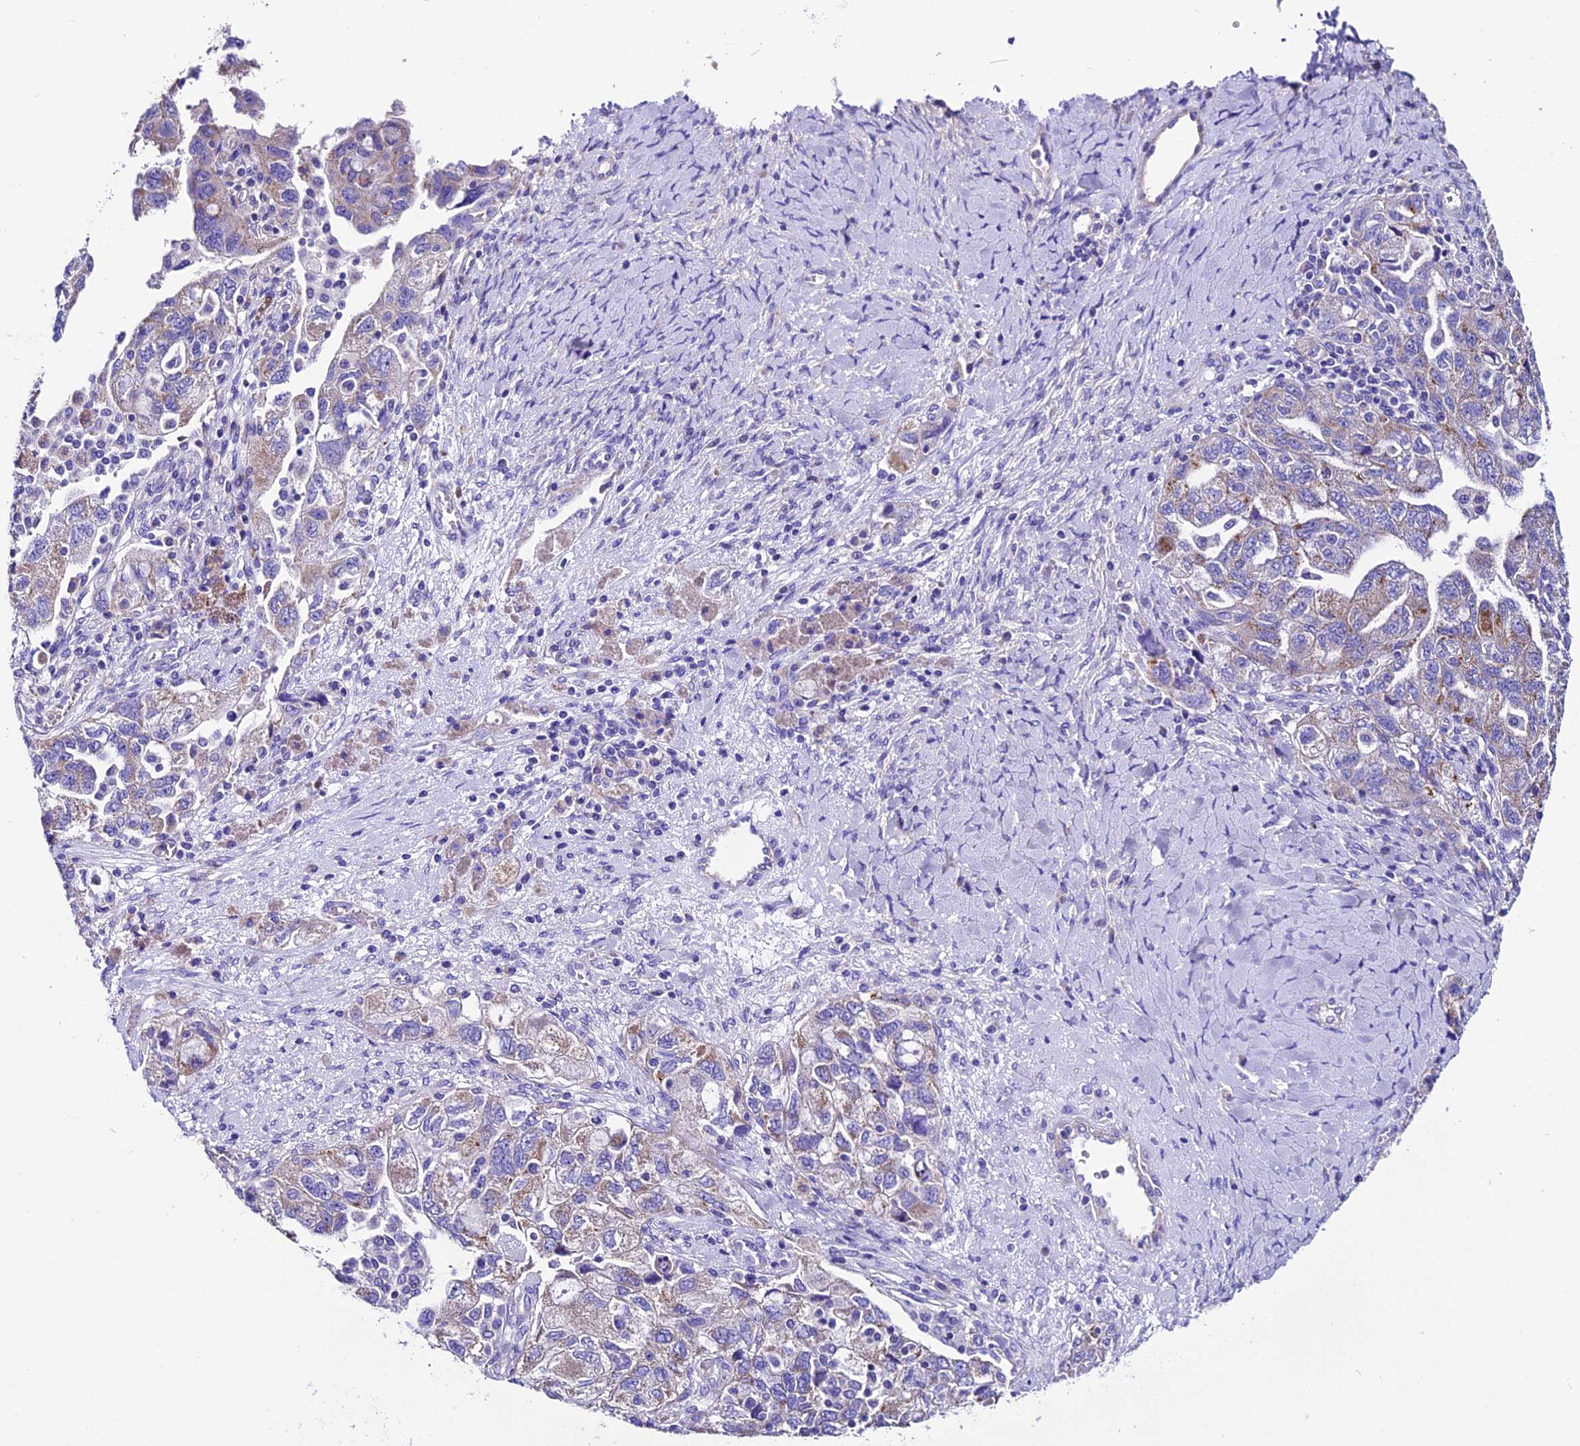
{"staining": {"intensity": "weak", "quantity": "25%-75%", "location": "cytoplasmic/membranous"}, "tissue": "ovarian cancer", "cell_type": "Tumor cells", "image_type": "cancer", "snomed": [{"axis": "morphology", "description": "Carcinoma, NOS"}, {"axis": "morphology", "description": "Cystadenocarcinoma, serous, NOS"}, {"axis": "topography", "description": "Ovary"}], "caption": "This is a histology image of immunohistochemistry (IHC) staining of carcinoma (ovarian), which shows weak expression in the cytoplasmic/membranous of tumor cells.", "gene": "COMTD1", "patient": {"sex": "female", "age": 69}}